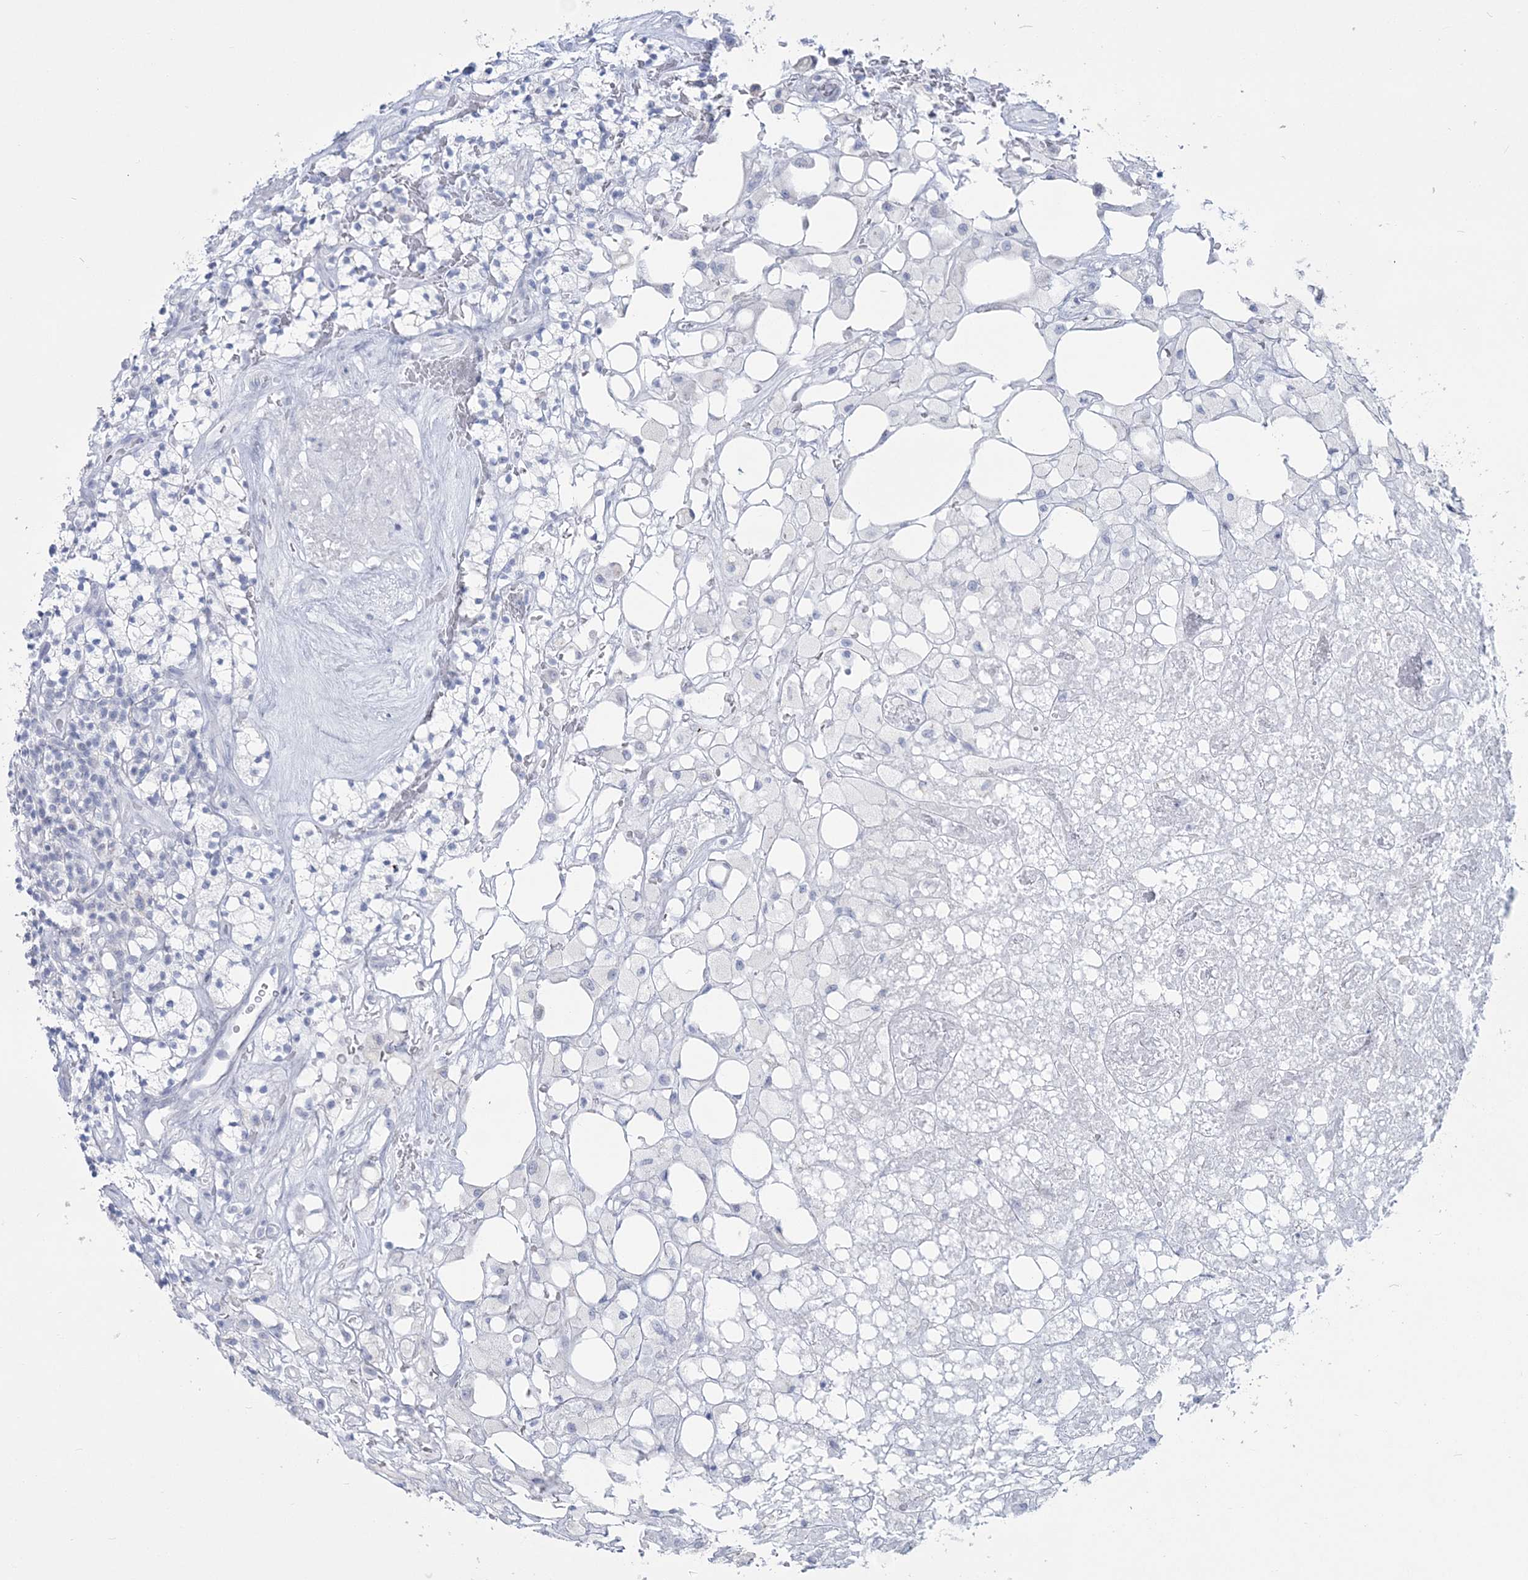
{"staining": {"intensity": "negative", "quantity": "none", "location": "none"}, "tissue": "renal cancer", "cell_type": "Tumor cells", "image_type": "cancer", "snomed": [{"axis": "morphology", "description": "Adenocarcinoma, NOS"}, {"axis": "topography", "description": "Kidney"}], "caption": "Renal cancer (adenocarcinoma) was stained to show a protein in brown. There is no significant staining in tumor cells.", "gene": "ZNF843", "patient": {"sex": "male", "age": 77}}